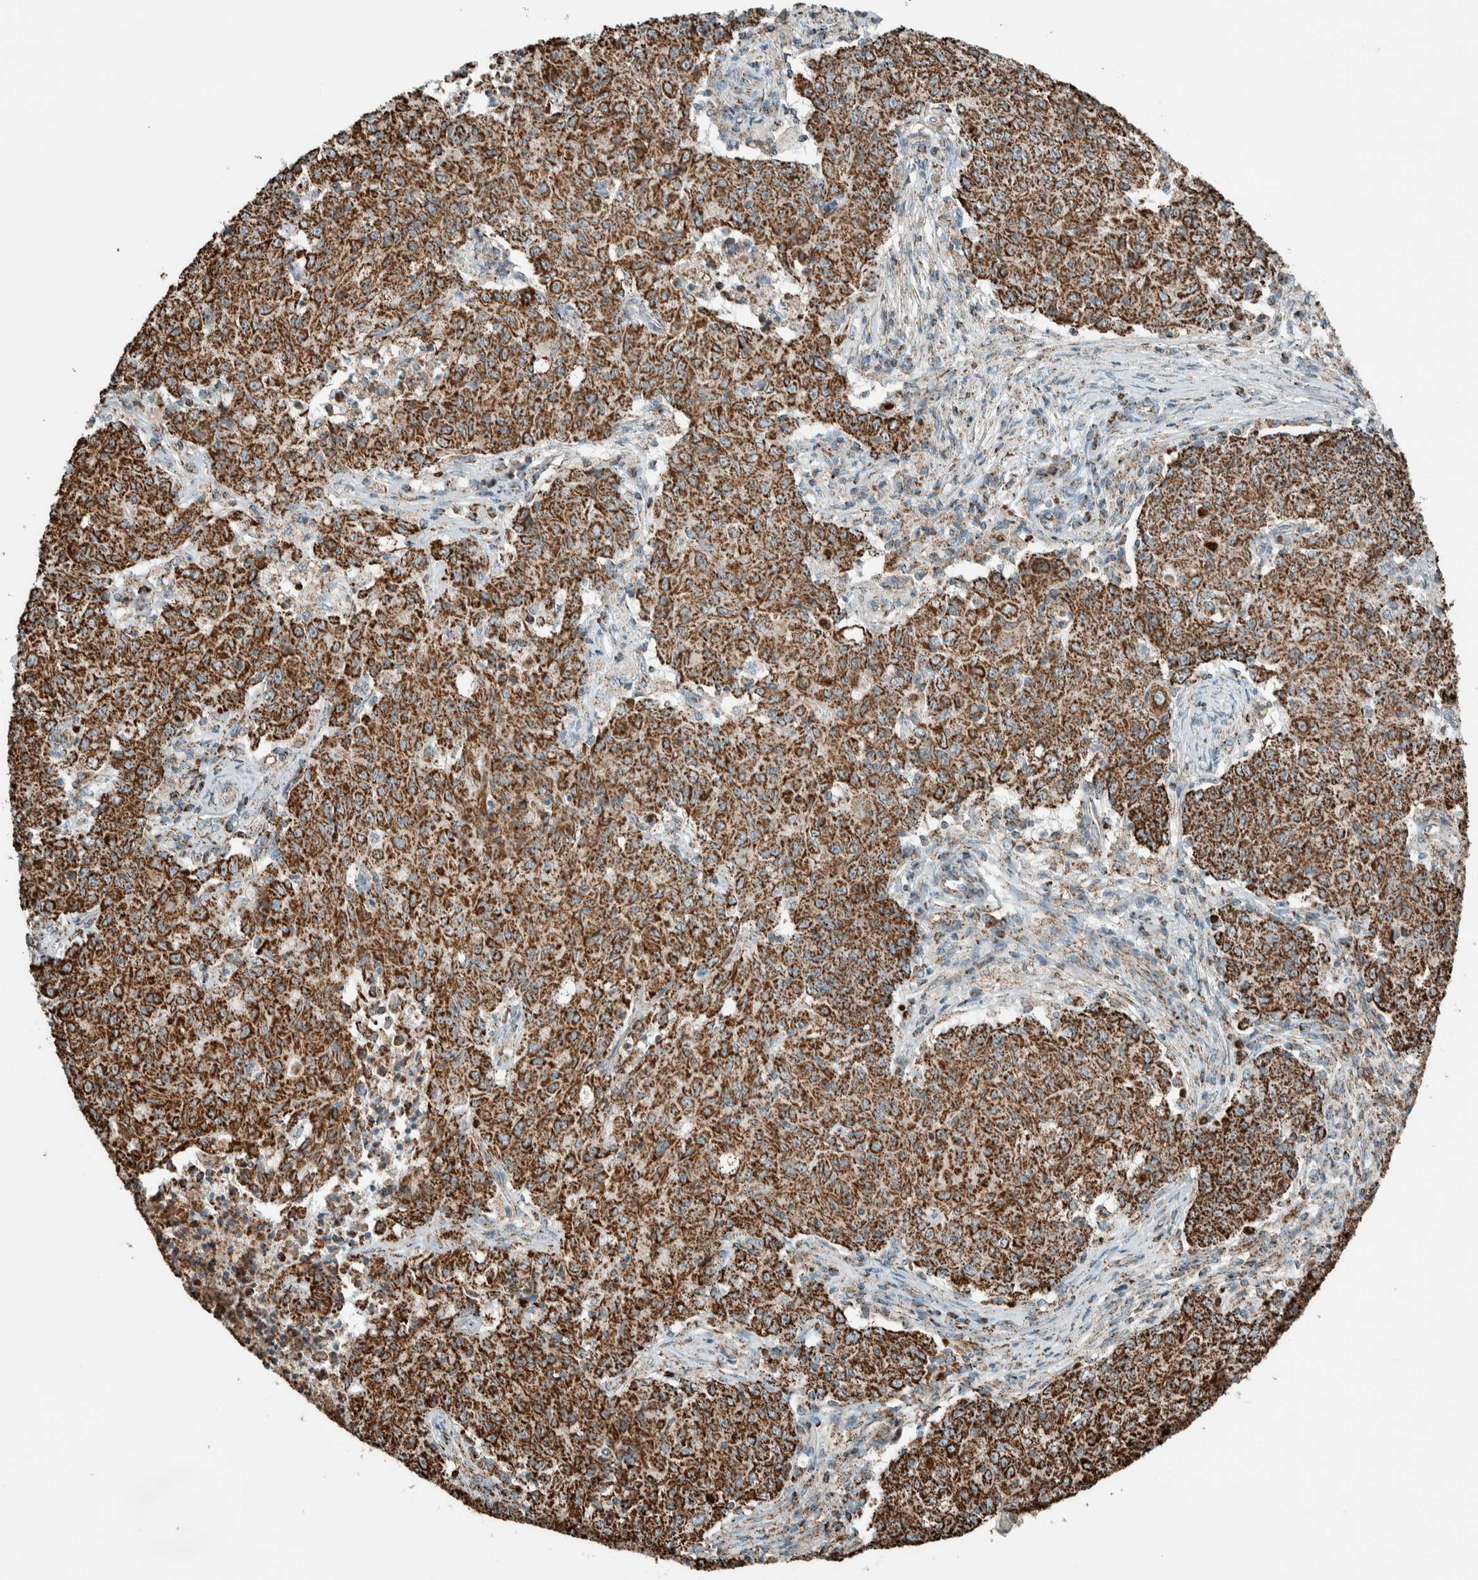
{"staining": {"intensity": "strong", "quantity": ">75%", "location": "cytoplasmic/membranous"}, "tissue": "ovarian cancer", "cell_type": "Tumor cells", "image_type": "cancer", "snomed": [{"axis": "morphology", "description": "Carcinoma, endometroid"}, {"axis": "topography", "description": "Ovary"}], "caption": "Protein staining of ovarian cancer (endometroid carcinoma) tissue exhibits strong cytoplasmic/membranous positivity in about >75% of tumor cells. The staining was performed using DAB (3,3'-diaminobenzidine) to visualize the protein expression in brown, while the nuclei were stained in blue with hematoxylin (Magnification: 20x).", "gene": "ZNF454", "patient": {"sex": "female", "age": 42}}